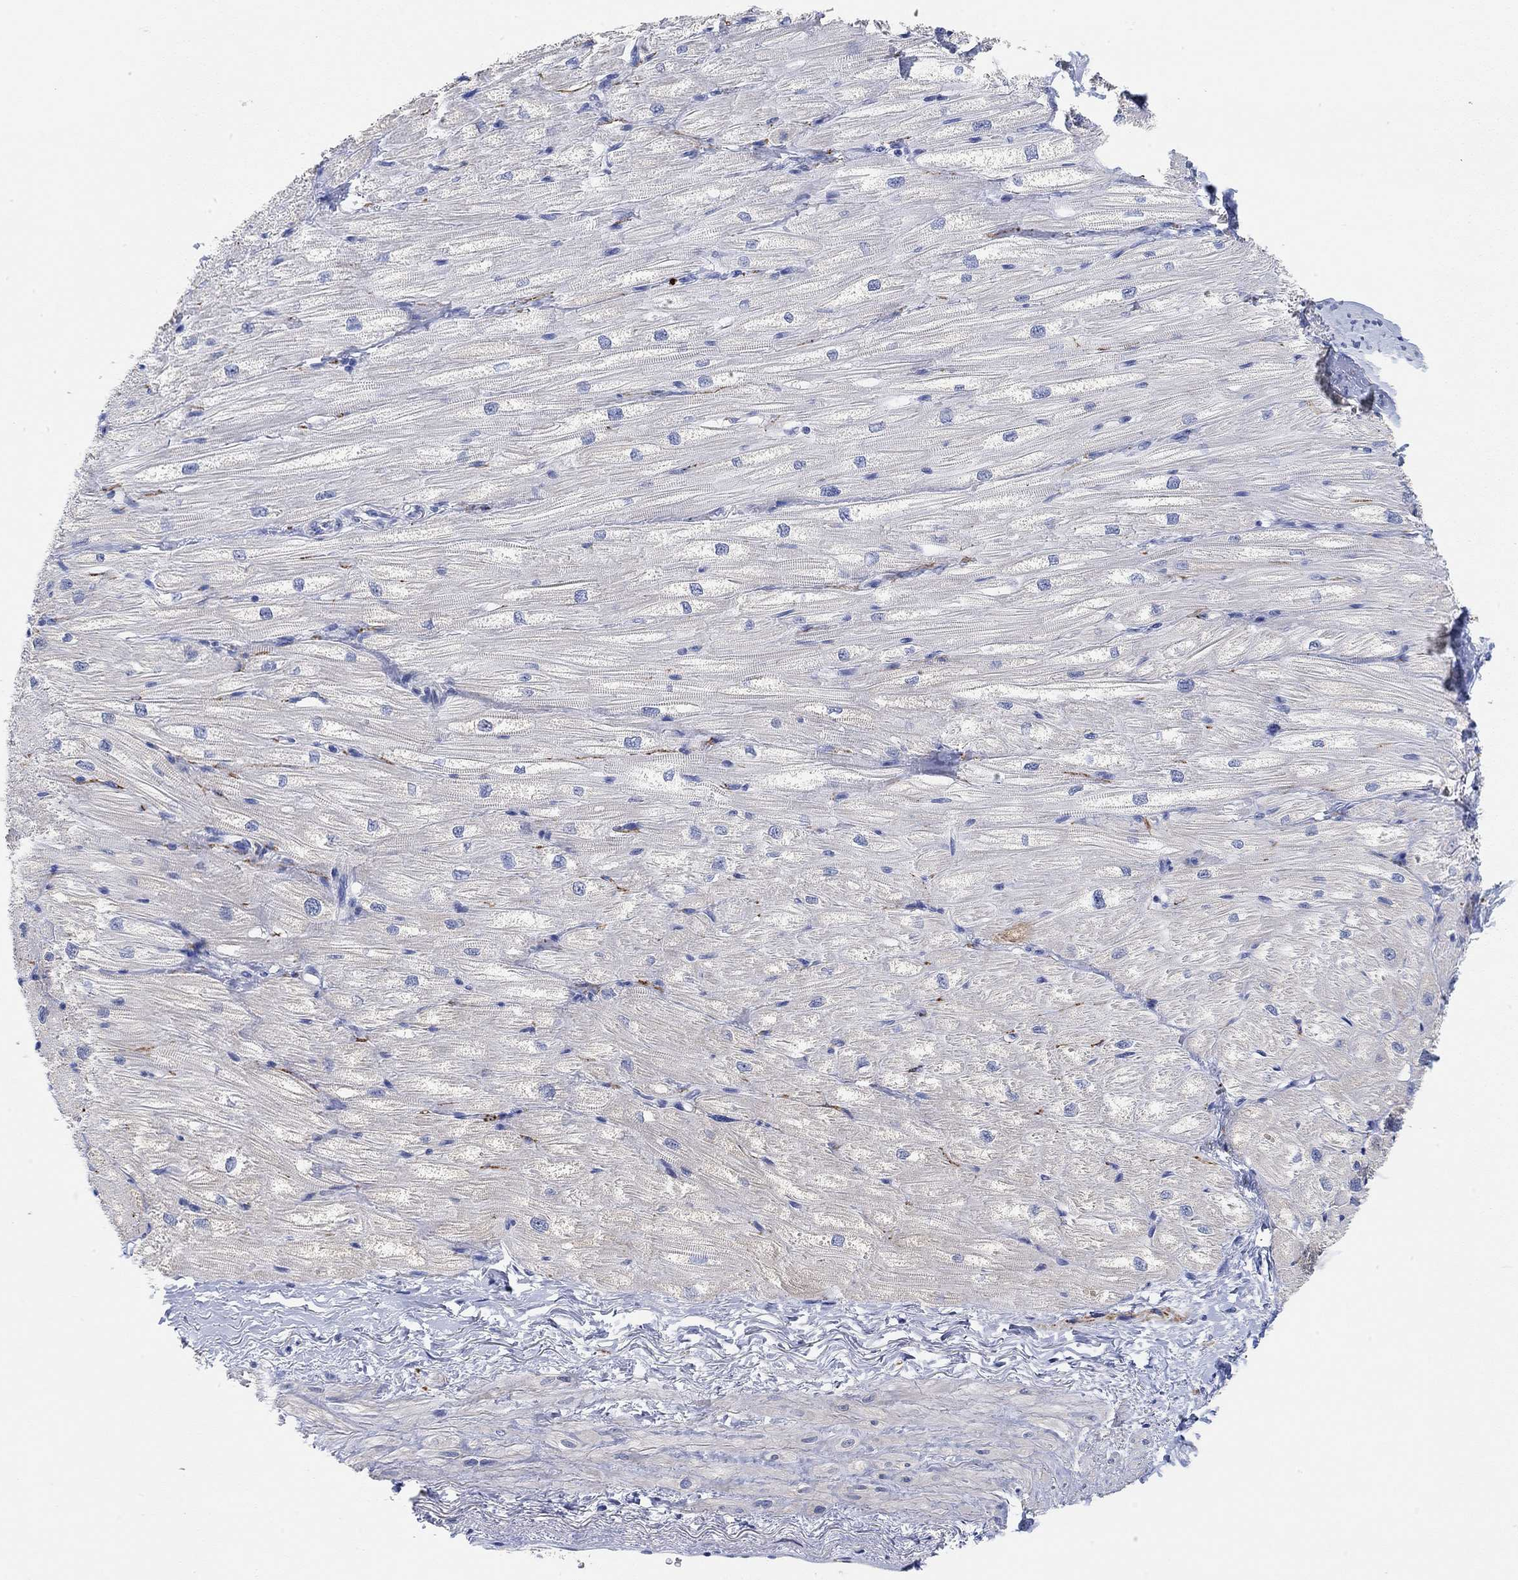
{"staining": {"intensity": "negative", "quantity": "none", "location": "none"}, "tissue": "heart muscle", "cell_type": "Cardiomyocytes", "image_type": "normal", "snomed": [{"axis": "morphology", "description": "Normal tissue, NOS"}, {"axis": "topography", "description": "Heart"}], "caption": "This is a photomicrograph of IHC staining of normal heart muscle, which shows no positivity in cardiomyocytes. (DAB immunohistochemistry (IHC) visualized using brightfield microscopy, high magnification).", "gene": "VAT1L", "patient": {"sex": "male", "age": 57}}